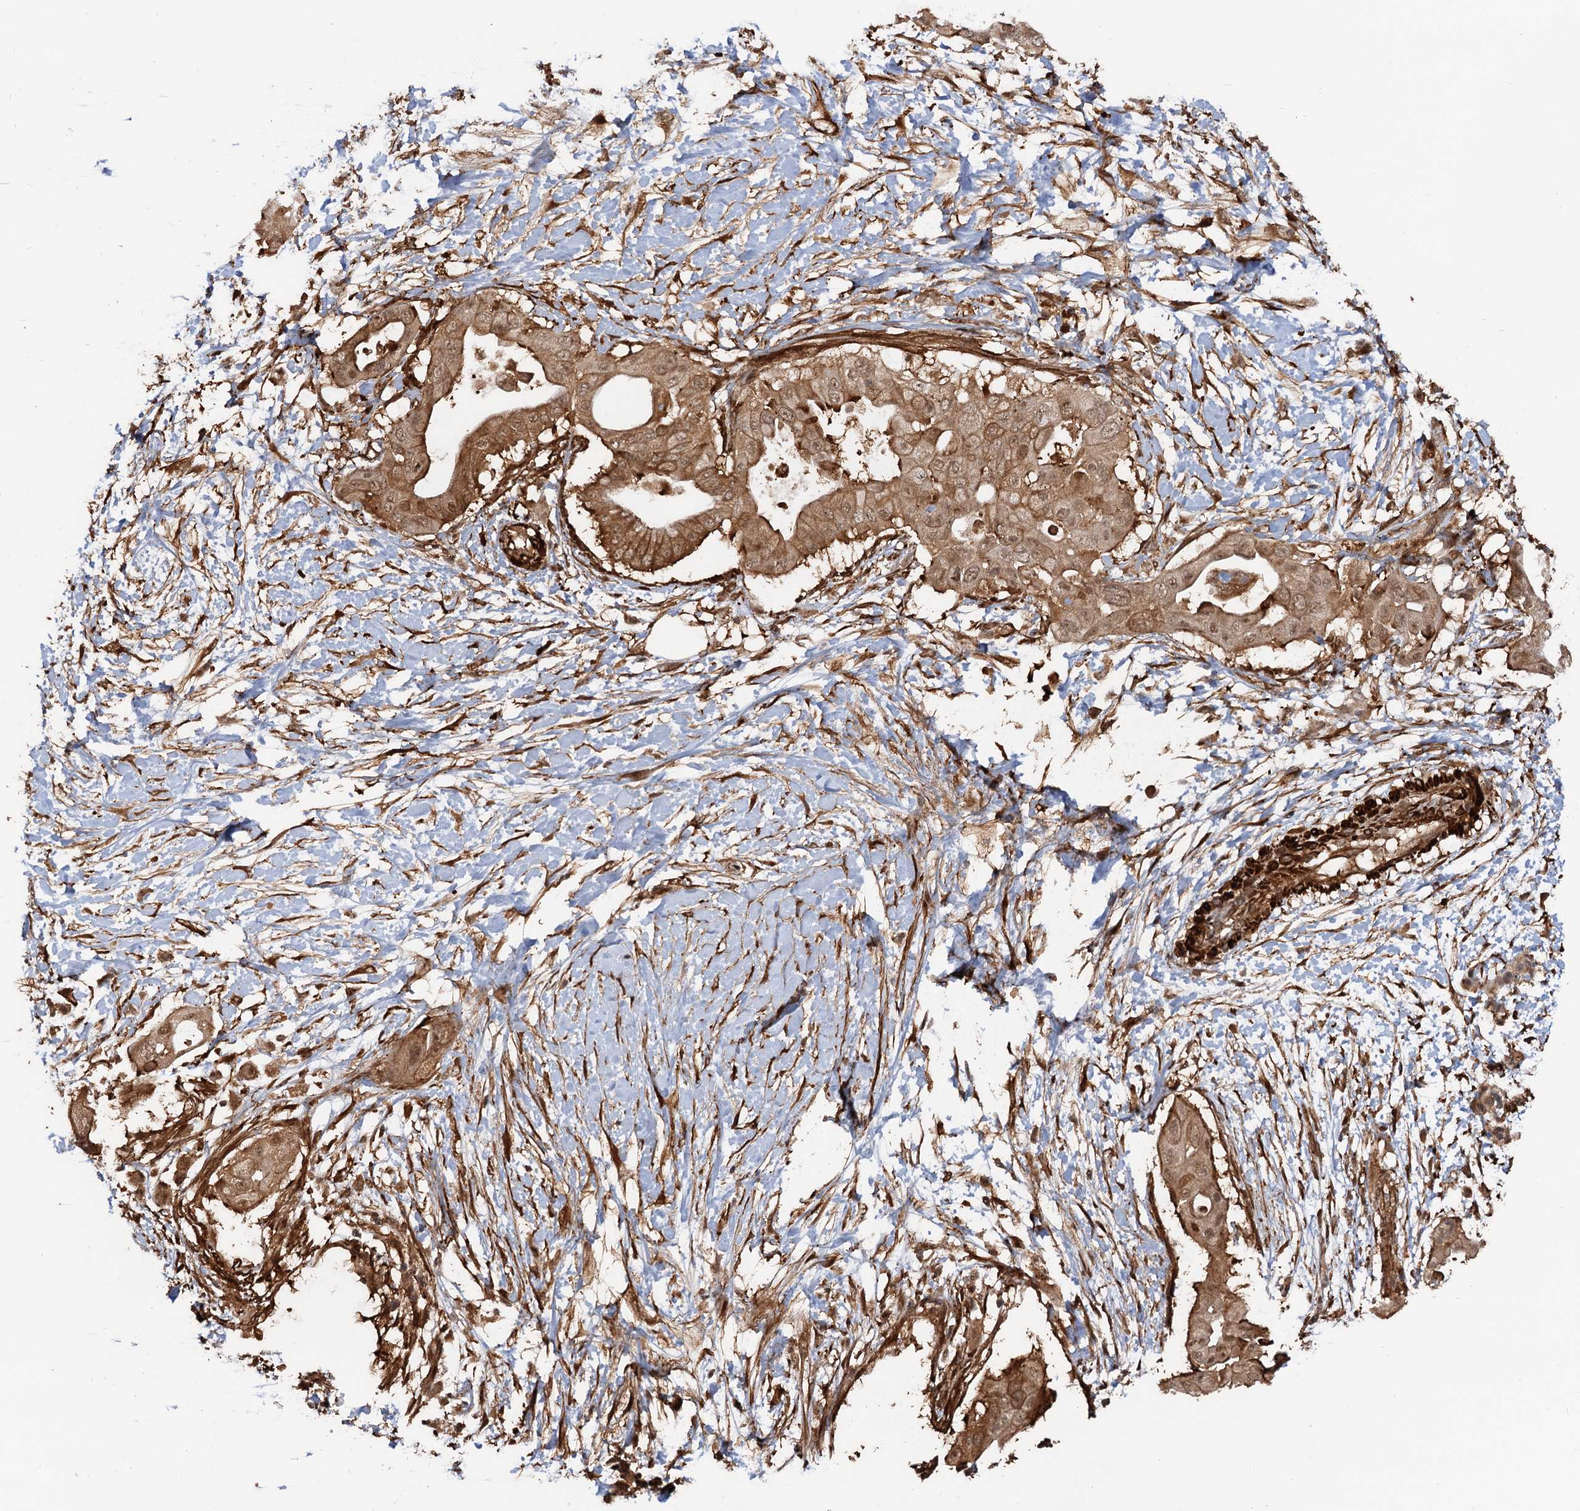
{"staining": {"intensity": "moderate", "quantity": ">75%", "location": "cytoplasmic/membranous,nuclear"}, "tissue": "pancreatic cancer", "cell_type": "Tumor cells", "image_type": "cancer", "snomed": [{"axis": "morphology", "description": "Adenocarcinoma, NOS"}, {"axis": "topography", "description": "Pancreas"}], "caption": "Tumor cells exhibit medium levels of moderate cytoplasmic/membranous and nuclear staining in about >75% of cells in pancreatic adenocarcinoma. The staining is performed using DAB (3,3'-diaminobenzidine) brown chromogen to label protein expression. The nuclei are counter-stained blue using hematoxylin.", "gene": "SNRNP25", "patient": {"sex": "male", "age": 68}}